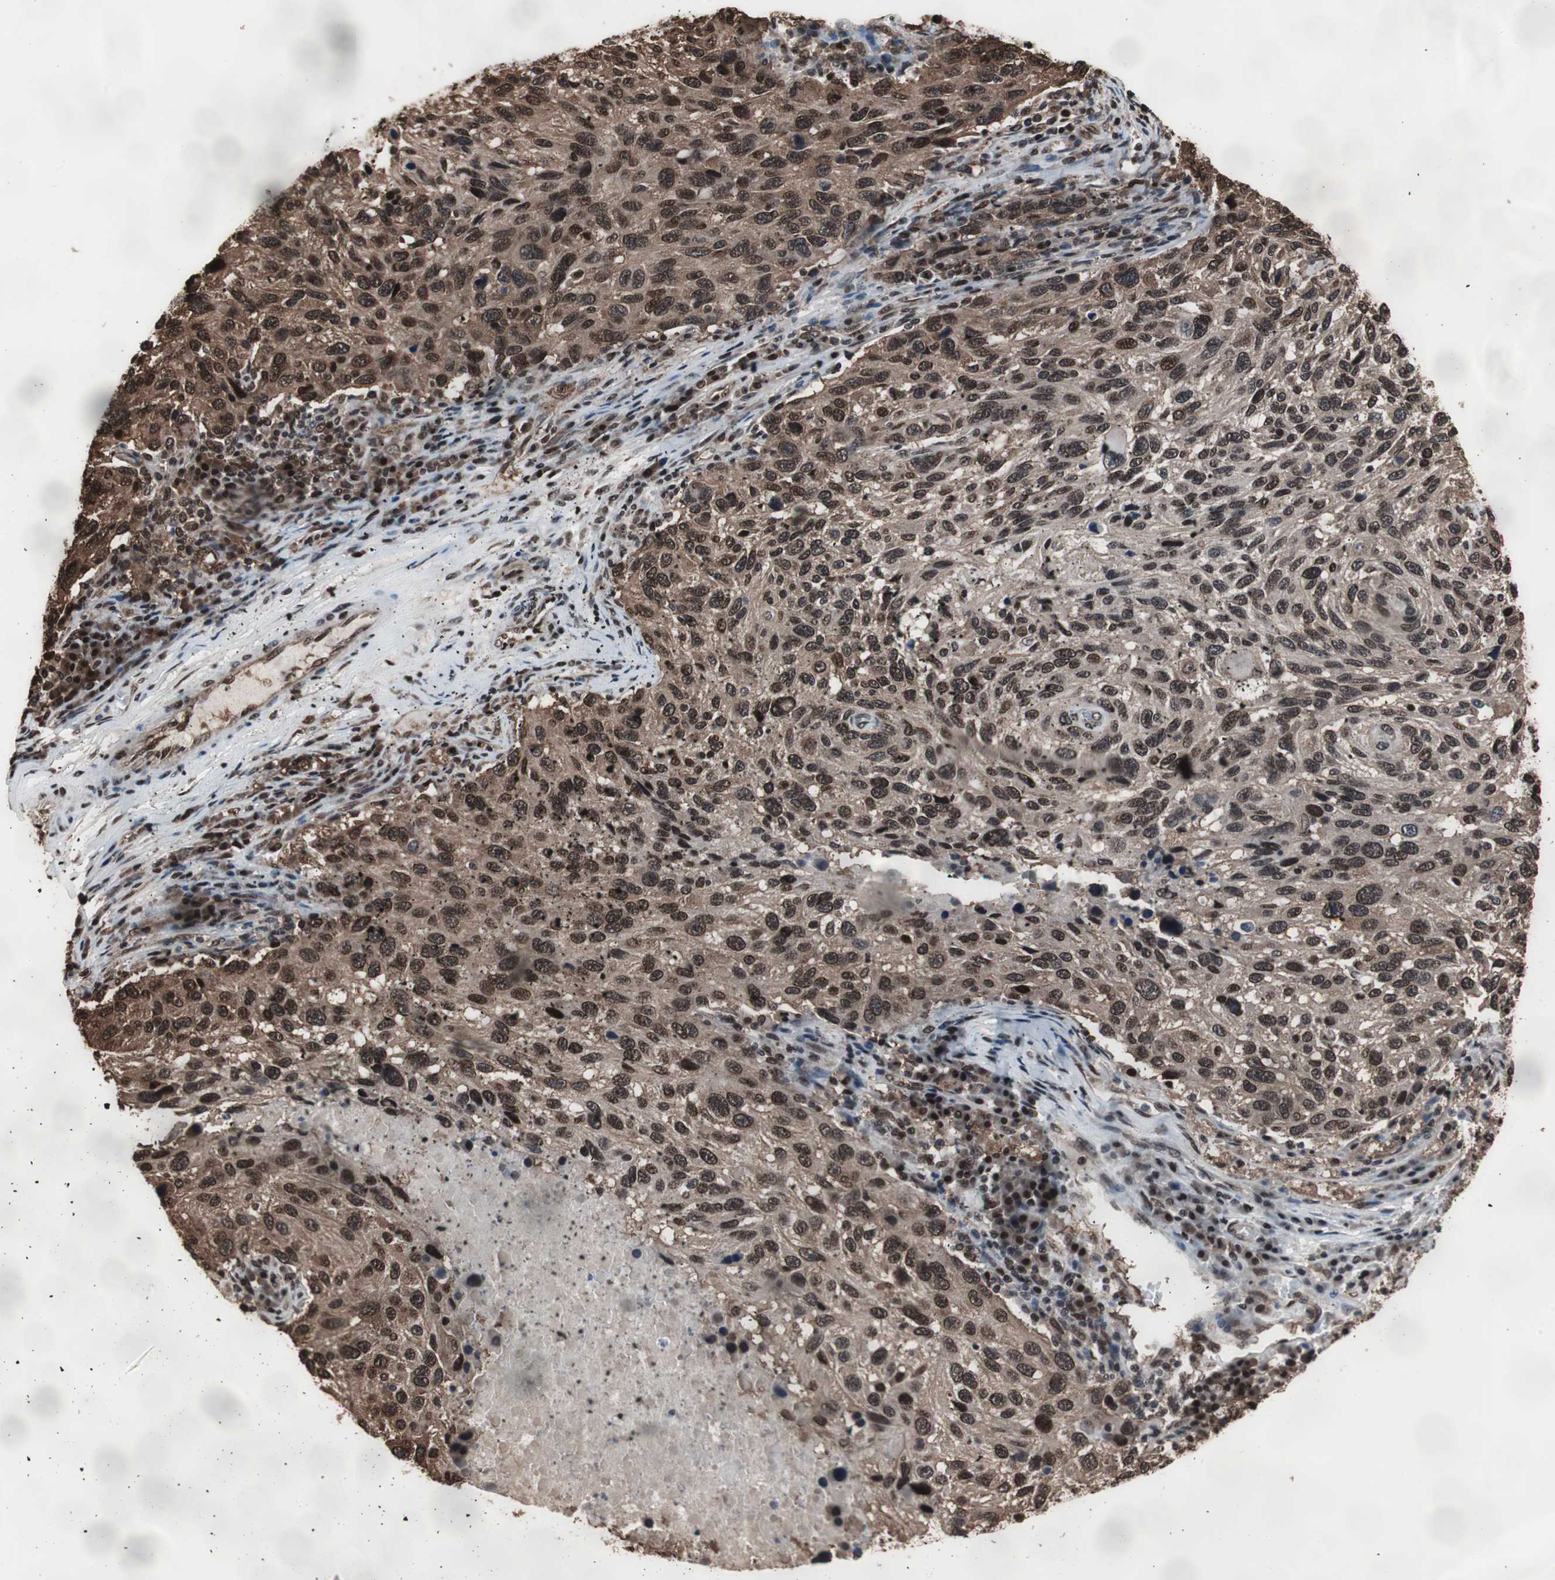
{"staining": {"intensity": "strong", "quantity": ">75%", "location": "nuclear"}, "tissue": "melanoma", "cell_type": "Tumor cells", "image_type": "cancer", "snomed": [{"axis": "morphology", "description": "Malignant melanoma, NOS"}, {"axis": "topography", "description": "Skin"}], "caption": "DAB immunohistochemical staining of human malignant melanoma demonstrates strong nuclear protein expression in approximately >75% of tumor cells.", "gene": "POGZ", "patient": {"sex": "male", "age": 53}}